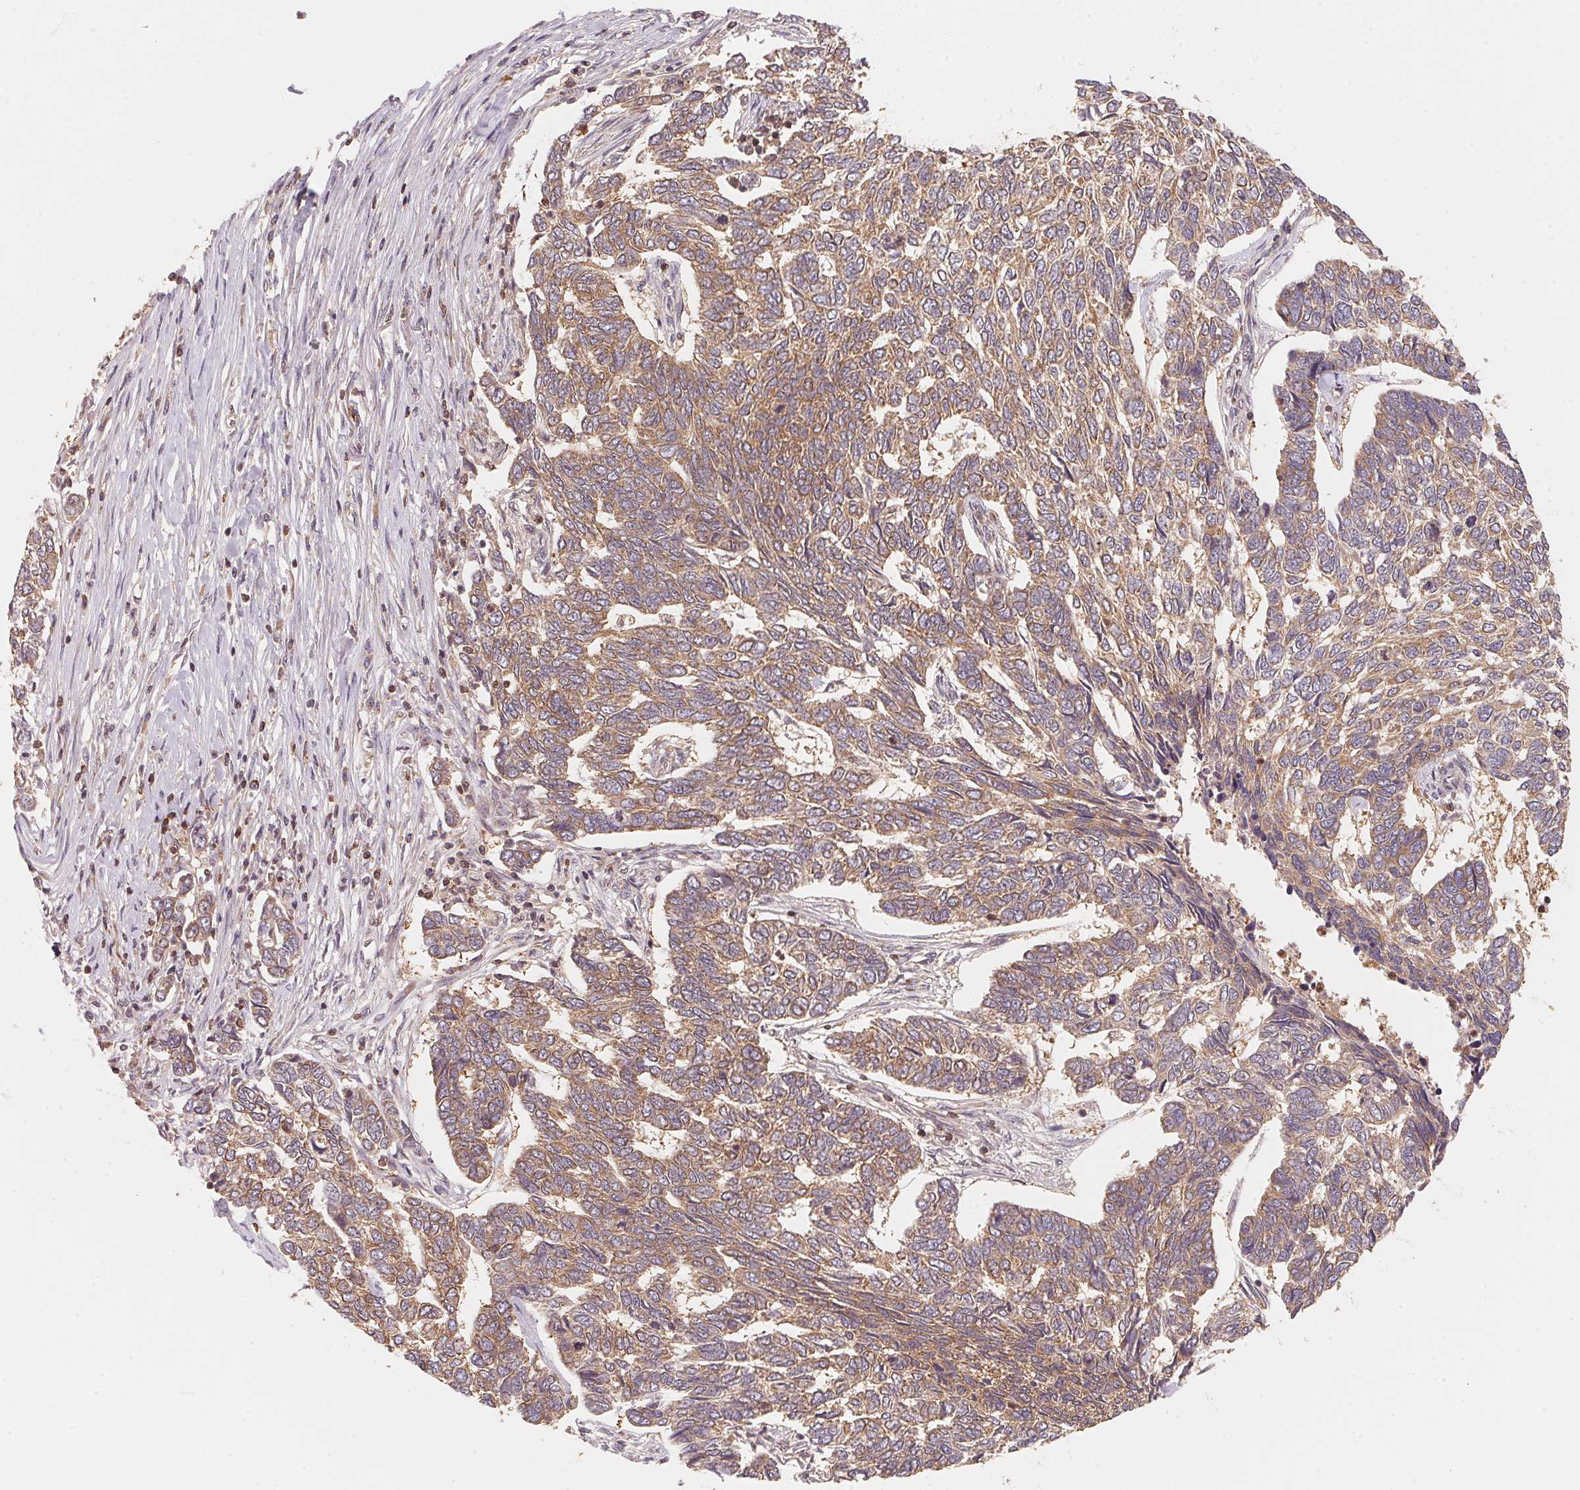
{"staining": {"intensity": "weak", "quantity": ">75%", "location": "cytoplasmic/membranous"}, "tissue": "skin cancer", "cell_type": "Tumor cells", "image_type": "cancer", "snomed": [{"axis": "morphology", "description": "Basal cell carcinoma"}, {"axis": "topography", "description": "Skin"}], "caption": "Skin basal cell carcinoma was stained to show a protein in brown. There is low levels of weak cytoplasmic/membranous expression in approximately >75% of tumor cells.", "gene": "CCDC102B", "patient": {"sex": "female", "age": 65}}